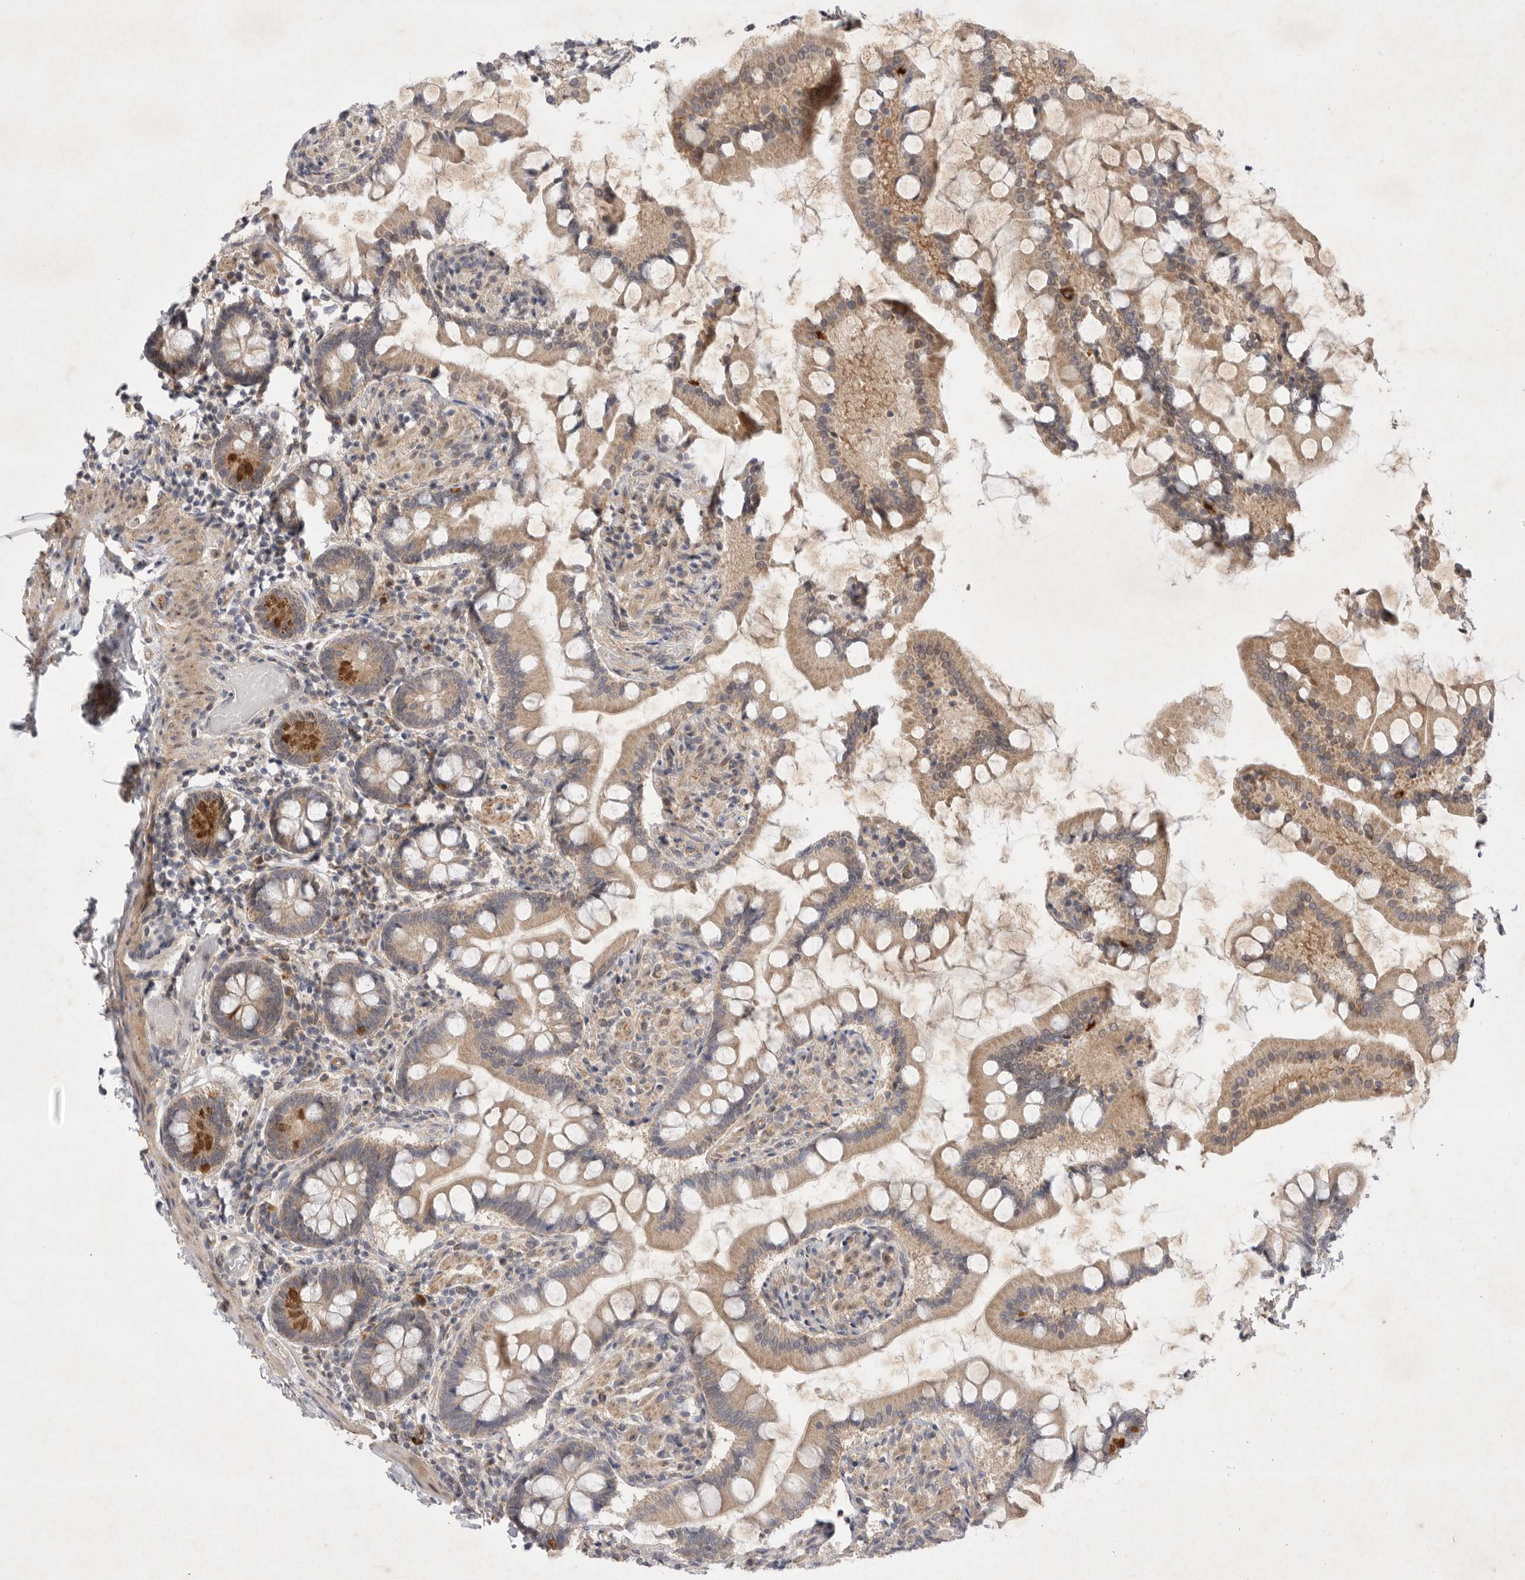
{"staining": {"intensity": "weak", "quantity": ">75%", "location": "cytoplasmic/membranous"}, "tissue": "small intestine", "cell_type": "Glandular cells", "image_type": "normal", "snomed": [{"axis": "morphology", "description": "Normal tissue, NOS"}, {"axis": "topography", "description": "Small intestine"}], "caption": "Immunohistochemical staining of benign small intestine exhibits >75% levels of weak cytoplasmic/membranous protein staining in approximately >75% of glandular cells.", "gene": "PTPDC1", "patient": {"sex": "male", "age": 41}}